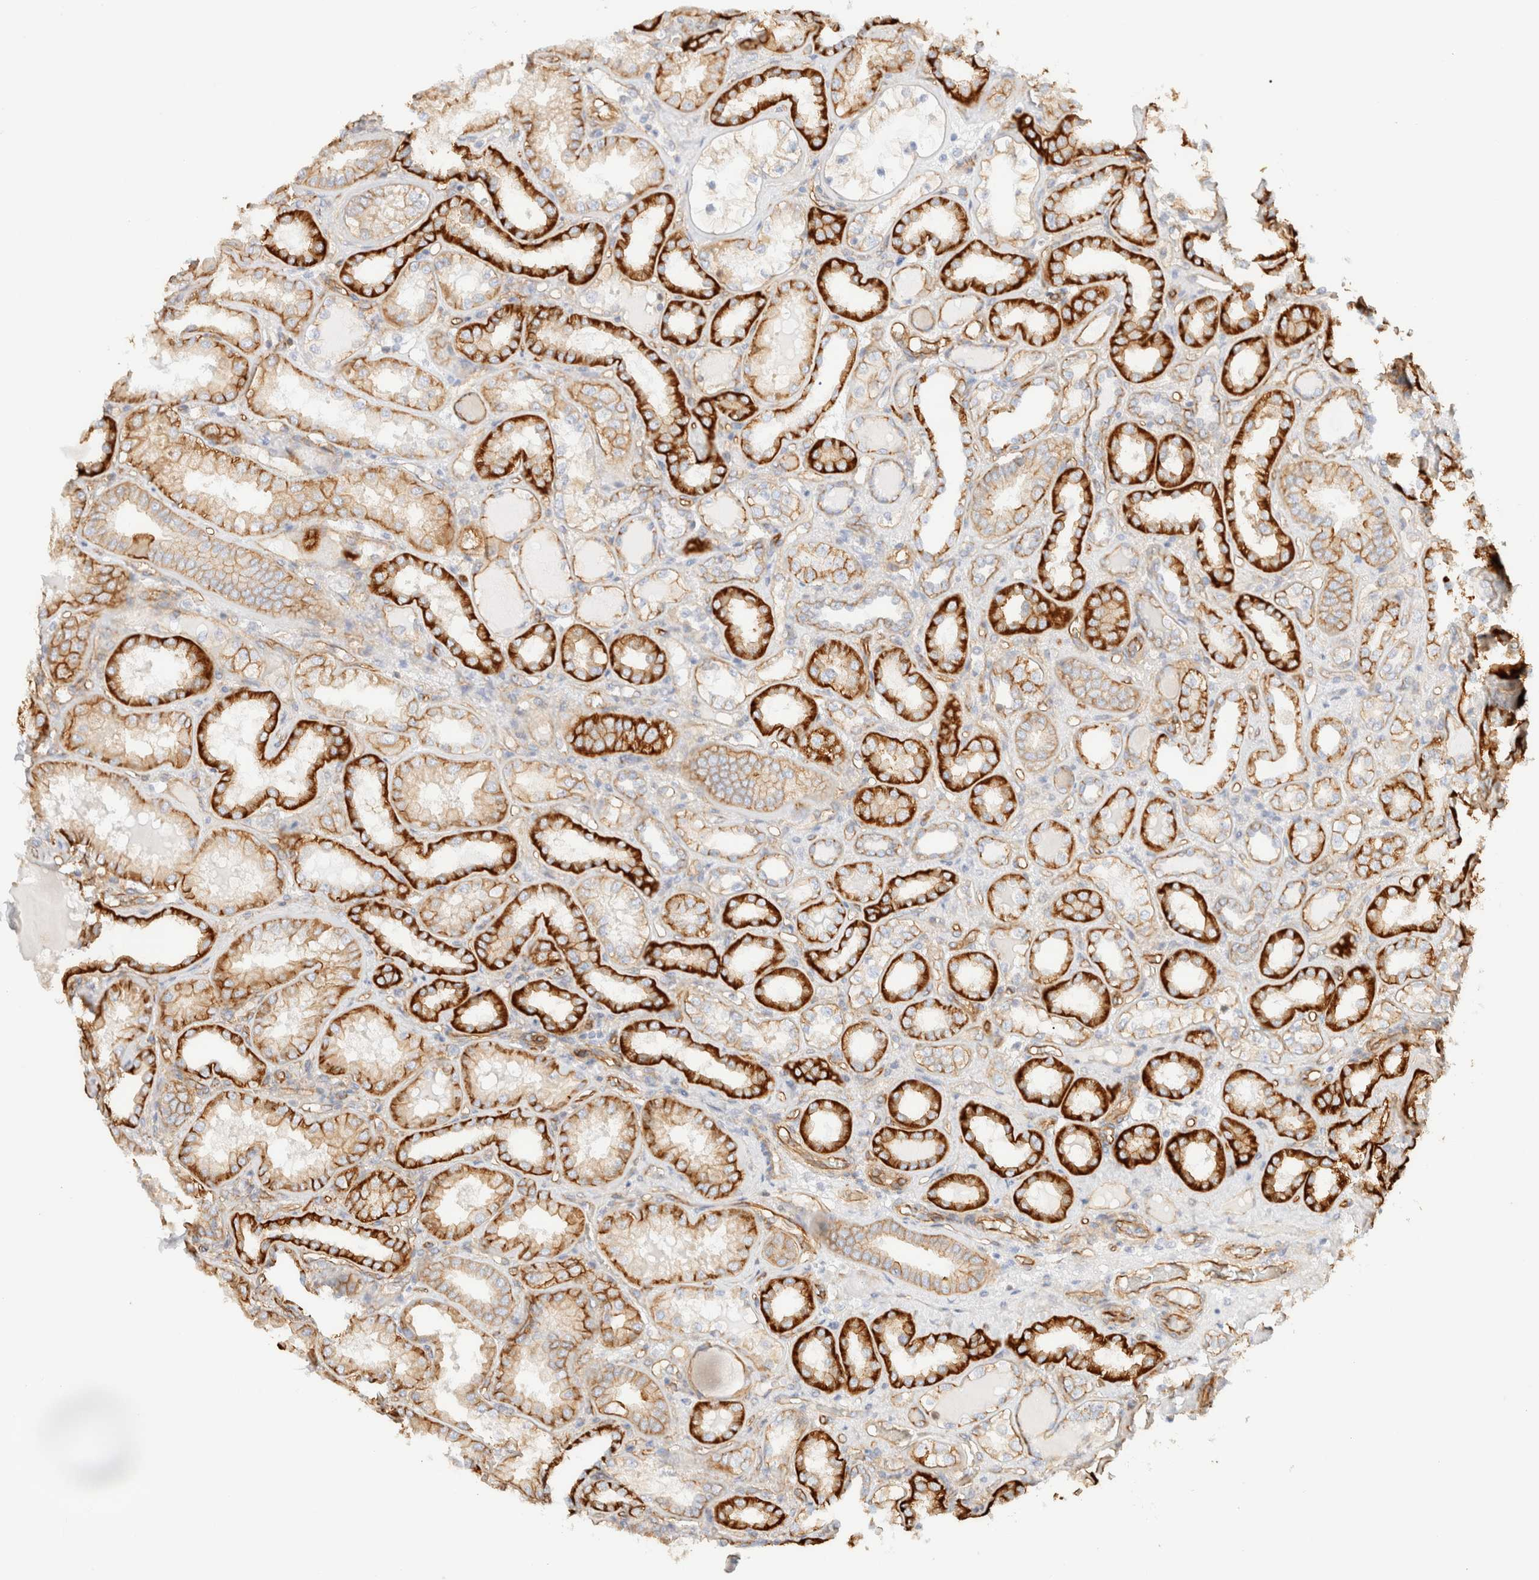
{"staining": {"intensity": "moderate", "quantity": ">75%", "location": "cytoplasmic/membranous"}, "tissue": "kidney", "cell_type": "Cells in glomeruli", "image_type": "normal", "snomed": [{"axis": "morphology", "description": "Normal tissue, NOS"}, {"axis": "topography", "description": "Kidney"}], "caption": "This micrograph displays IHC staining of benign kidney, with medium moderate cytoplasmic/membranous expression in approximately >75% of cells in glomeruli.", "gene": "CYB5R4", "patient": {"sex": "female", "age": 56}}